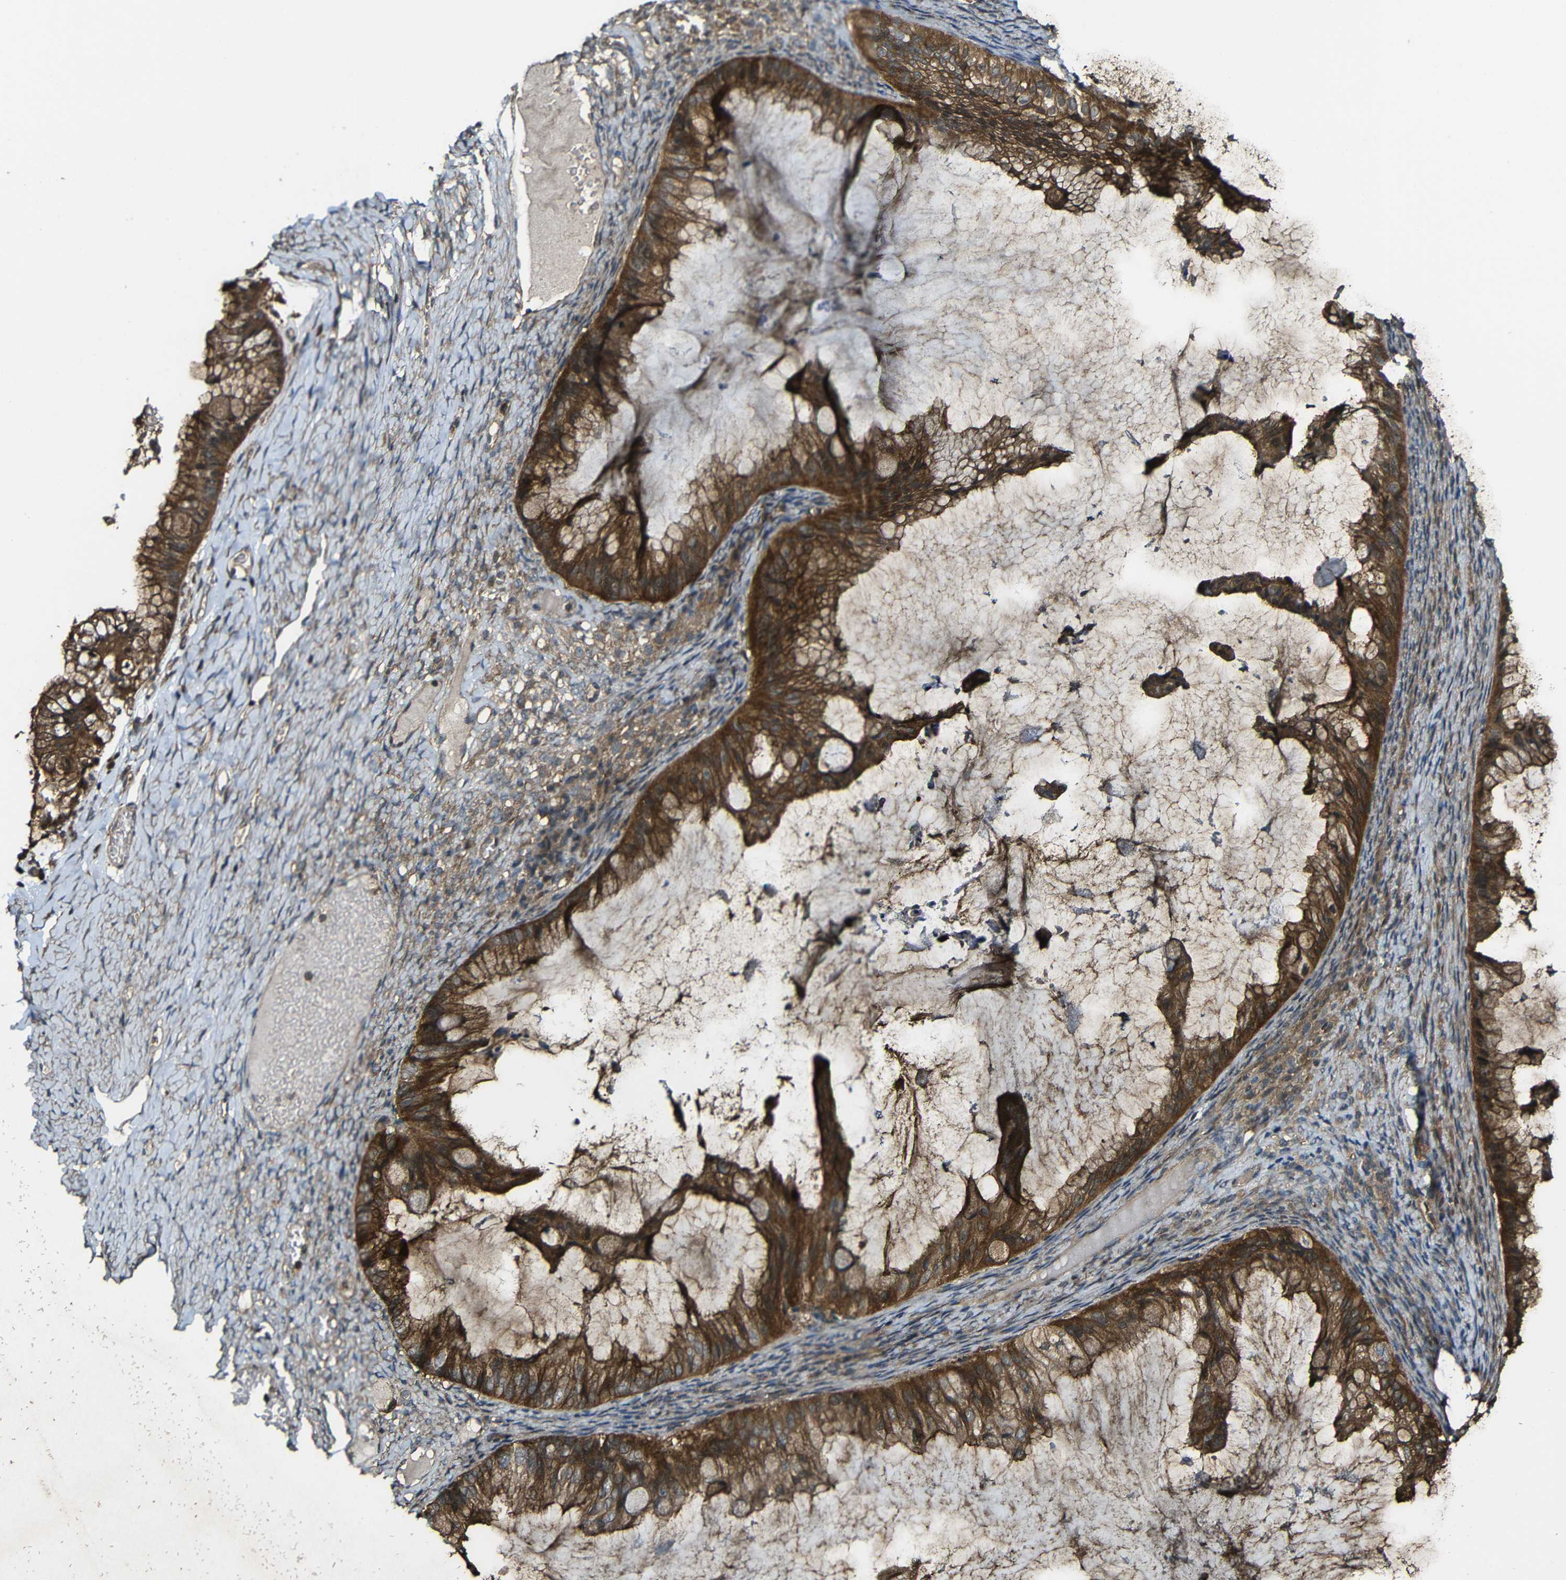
{"staining": {"intensity": "strong", "quantity": ">75%", "location": "cytoplasmic/membranous"}, "tissue": "ovarian cancer", "cell_type": "Tumor cells", "image_type": "cancer", "snomed": [{"axis": "morphology", "description": "Cystadenocarcinoma, mucinous, NOS"}, {"axis": "topography", "description": "Ovary"}], "caption": "Protein staining by IHC reveals strong cytoplasmic/membranous expression in about >75% of tumor cells in ovarian cancer.", "gene": "CASP8", "patient": {"sex": "female", "age": 61}}